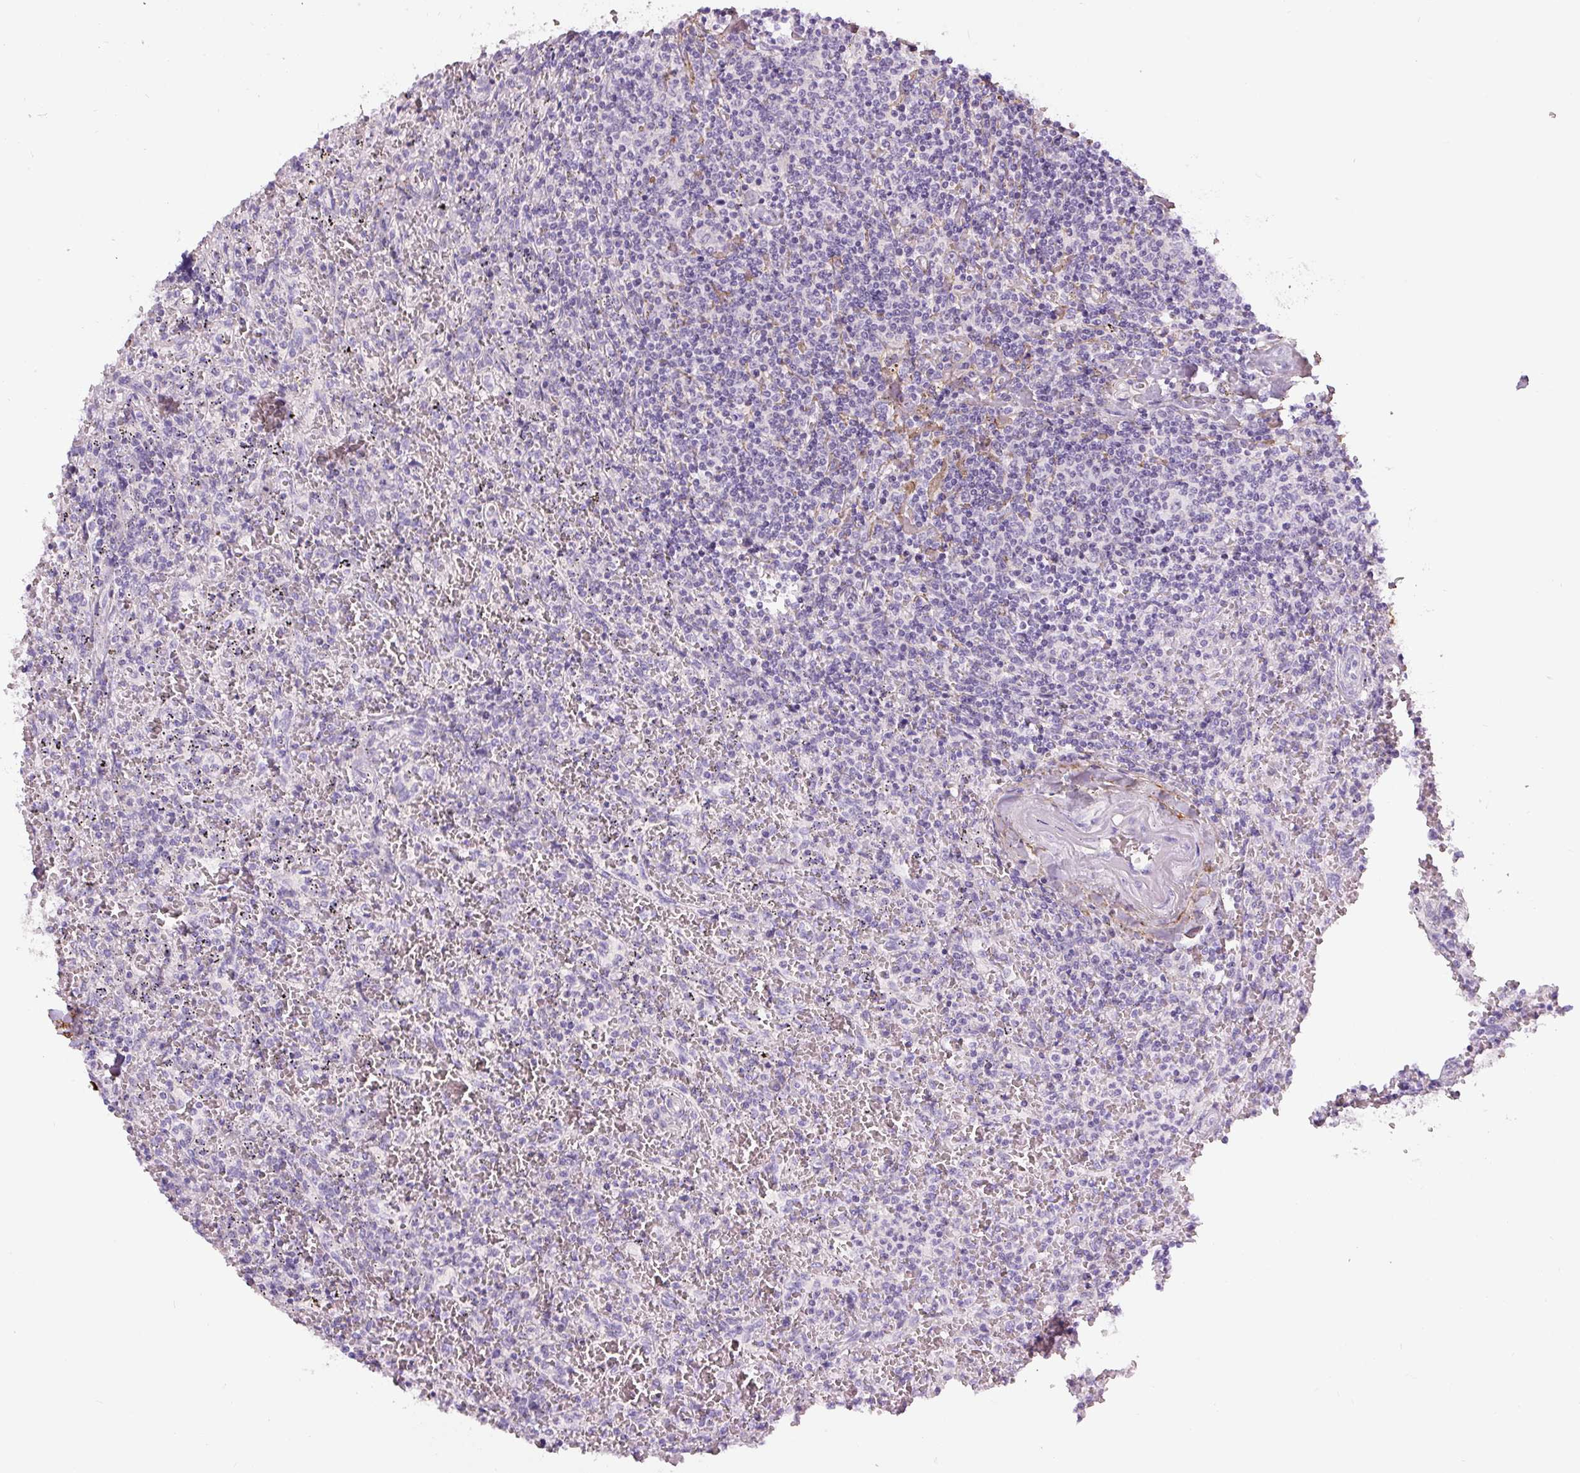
{"staining": {"intensity": "negative", "quantity": "none", "location": "none"}, "tissue": "lymphoma", "cell_type": "Tumor cells", "image_type": "cancer", "snomed": [{"axis": "morphology", "description": "Malignant lymphoma, non-Hodgkin's type, Low grade"}, {"axis": "topography", "description": "Spleen"}], "caption": "DAB immunohistochemical staining of human low-grade malignant lymphoma, non-Hodgkin's type shows no significant staining in tumor cells.", "gene": "FBN1", "patient": {"sex": "female", "age": 64}}